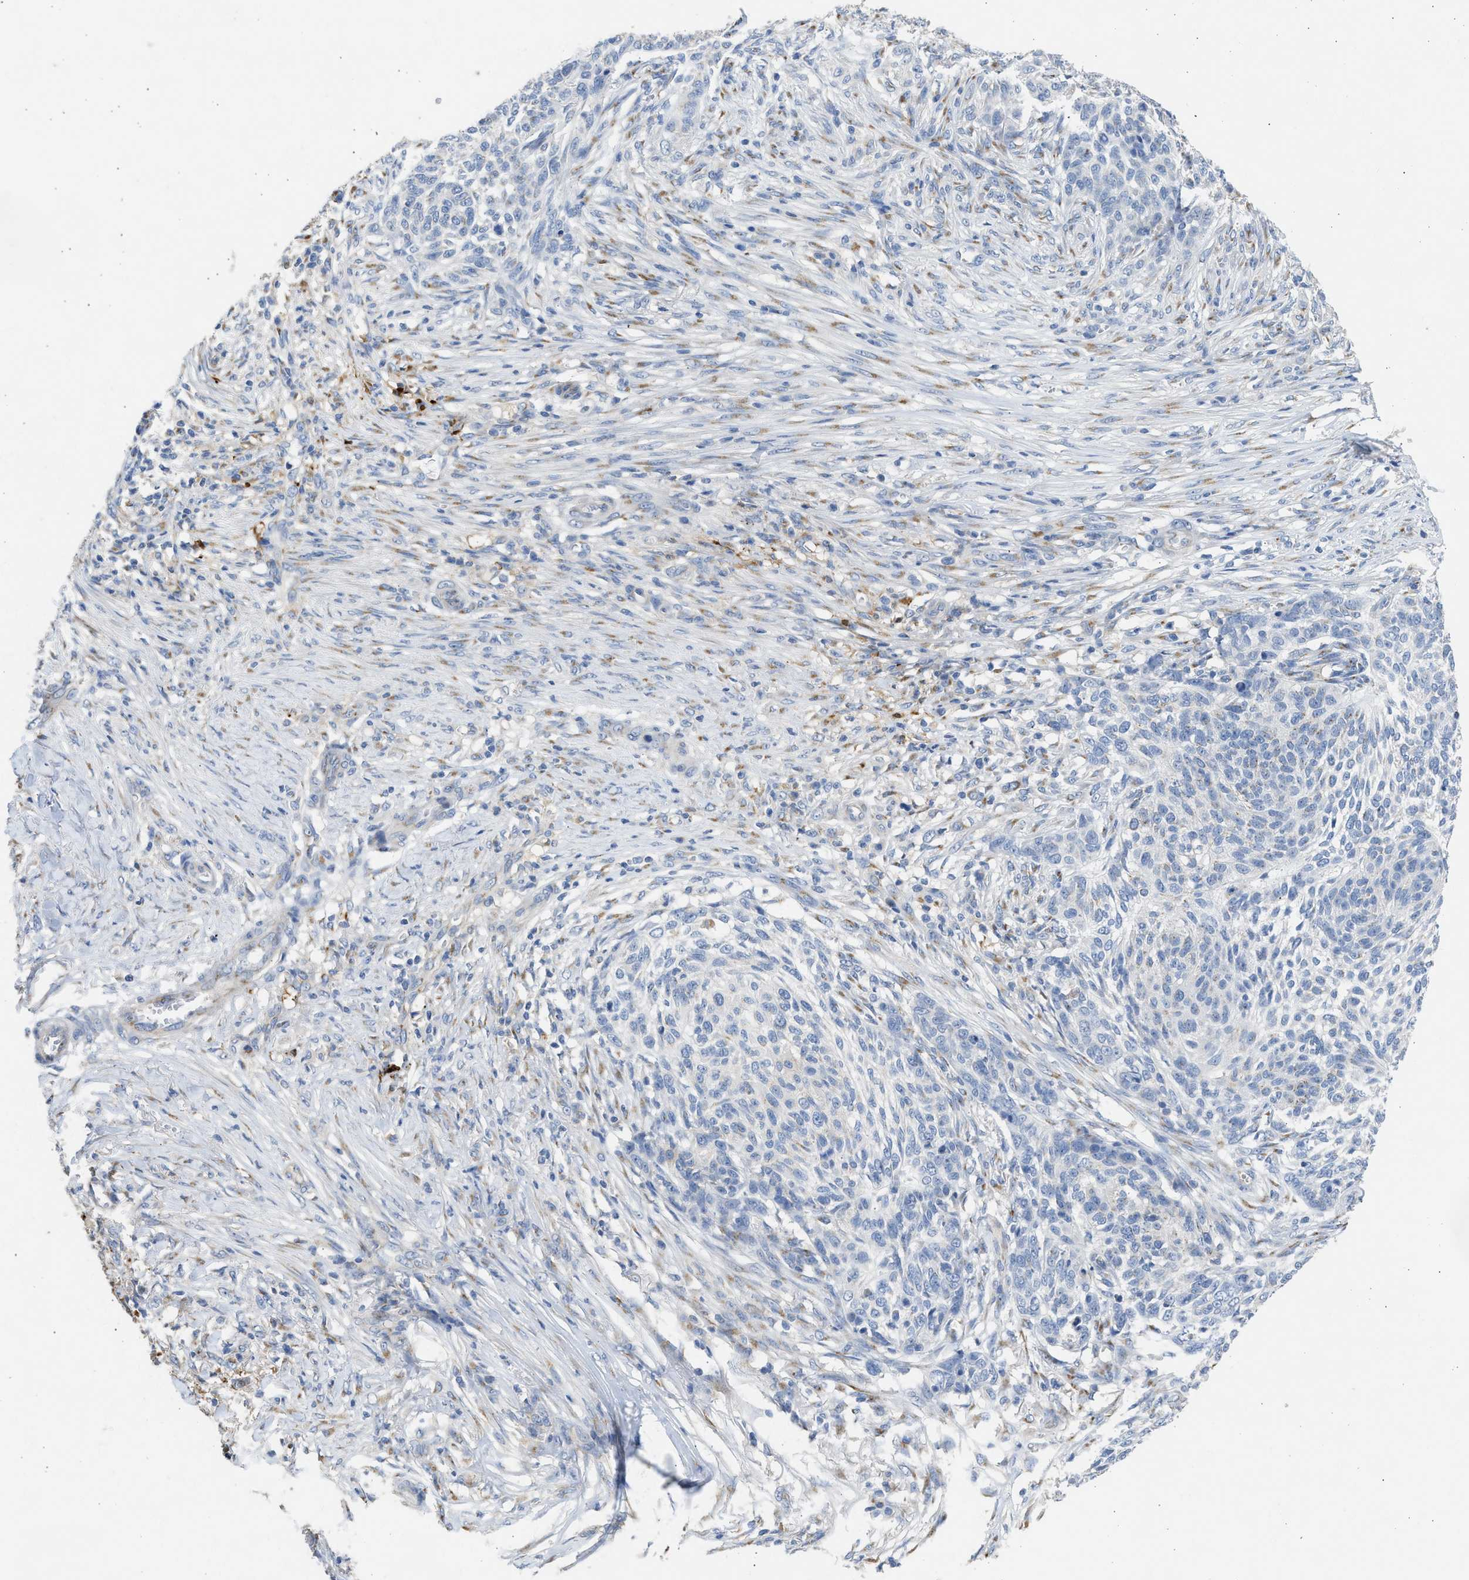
{"staining": {"intensity": "negative", "quantity": "none", "location": "none"}, "tissue": "skin cancer", "cell_type": "Tumor cells", "image_type": "cancer", "snomed": [{"axis": "morphology", "description": "Basal cell carcinoma"}, {"axis": "topography", "description": "Skin"}], "caption": "Immunohistochemical staining of human basal cell carcinoma (skin) demonstrates no significant positivity in tumor cells.", "gene": "IPO8", "patient": {"sex": "male", "age": 85}}